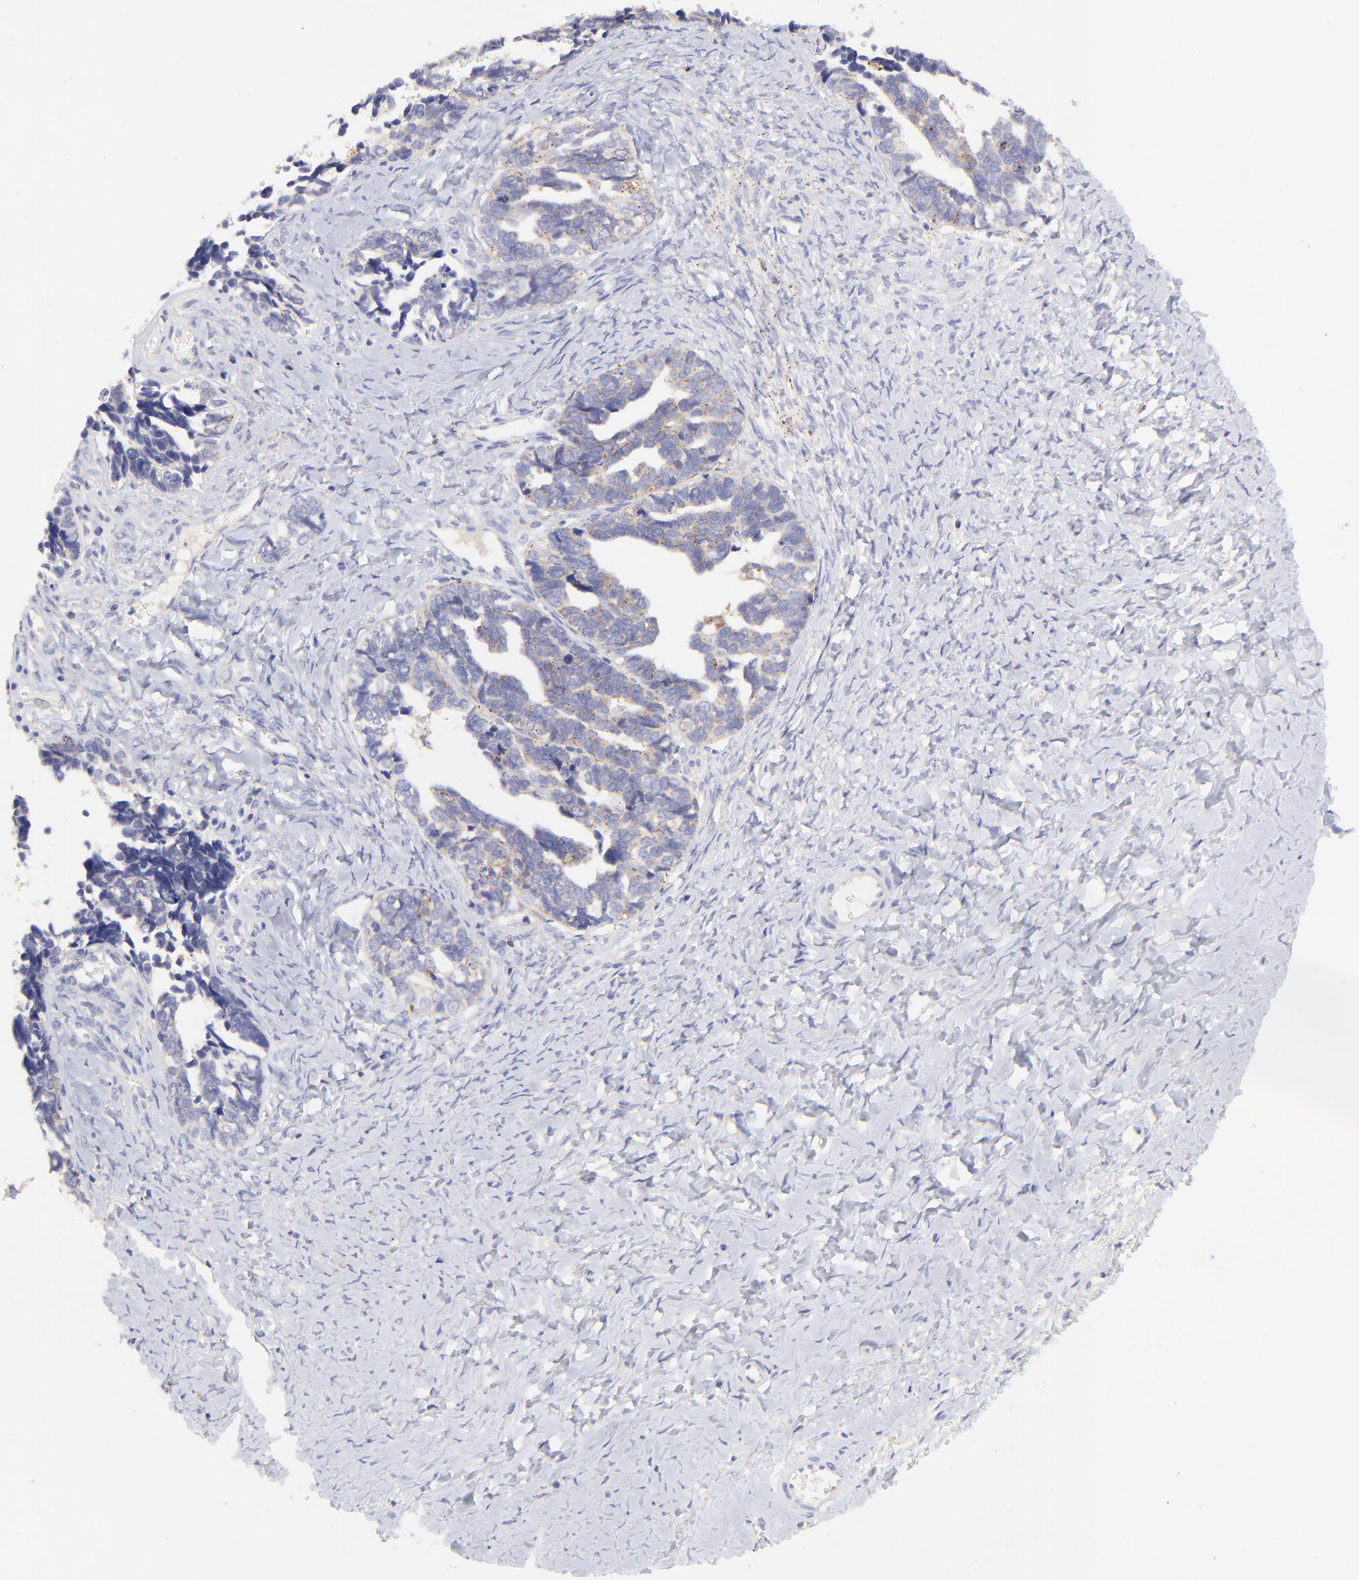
{"staining": {"intensity": "weak", "quantity": ">75%", "location": "cytoplasmic/membranous"}, "tissue": "ovarian cancer", "cell_type": "Tumor cells", "image_type": "cancer", "snomed": [{"axis": "morphology", "description": "Cystadenocarcinoma, serous, NOS"}, {"axis": "topography", "description": "Ovary"}], "caption": "A histopathology image of human ovarian serous cystadenocarcinoma stained for a protein displays weak cytoplasmic/membranous brown staining in tumor cells.", "gene": "LHFPL1", "patient": {"sex": "female", "age": 77}}